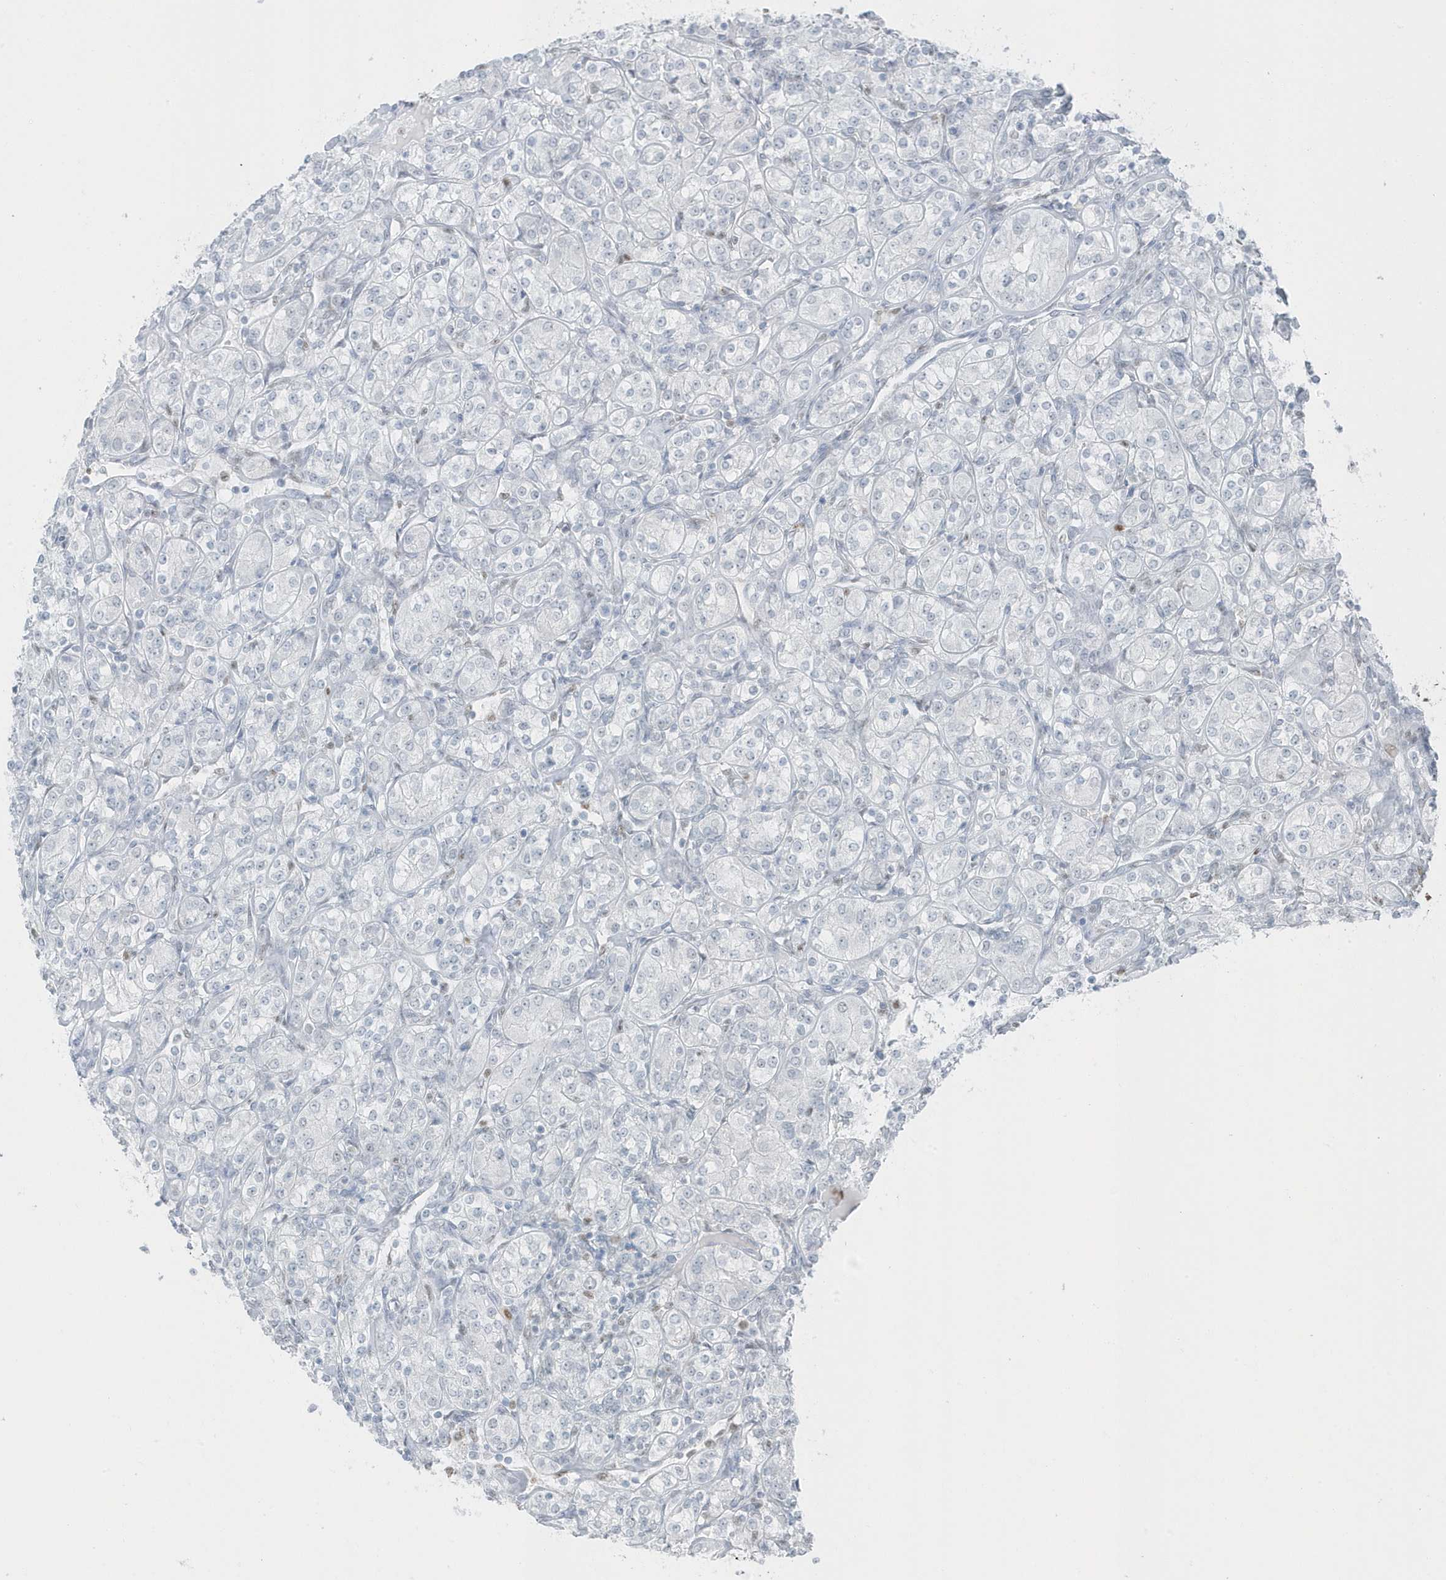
{"staining": {"intensity": "negative", "quantity": "none", "location": "none"}, "tissue": "renal cancer", "cell_type": "Tumor cells", "image_type": "cancer", "snomed": [{"axis": "morphology", "description": "Adenocarcinoma, NOS"}, {"axis": "topography", "description": "Kidney"}], "caption": "The image demonstrates no staining of tumor cells in renal adenocarcinoma. (Immunohistochemistry, brightfield microscopy, high magnification).", "gene": "SMIM34", "patient": {"sex": "male", "age": 77}}